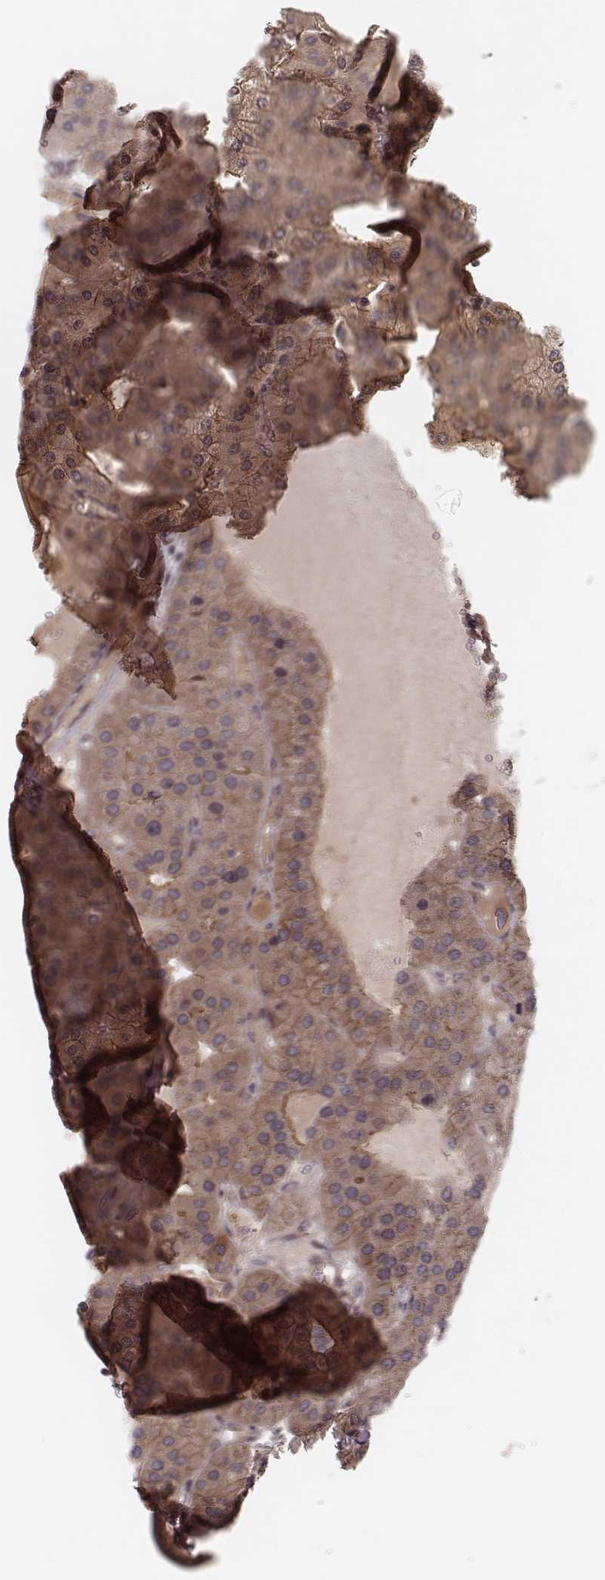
{"staining": {"intensity": "moderate", "quantity": ">75%", "location": "cytoplasmic/membranous"}, "tissue": "parathyroid gland", "cell_type": "Glandular cells", "image_type": "normal", "snomed": [{"axis": "morphology", "description": "Normal tissue, NOS"}, {"axis": "morphology", "description": "Adenoma, NOS"}, {"axis": "topography", "description": "Parathyroid gland"}], "caption": "Human parathyroid gland stained with a brown dye reveals moderate cytoplasmic/membranous positive staining in approximately >75% of glandular cells.", "gene": "NDUFA7", "patient": {"sex": "female", "age": 86}}